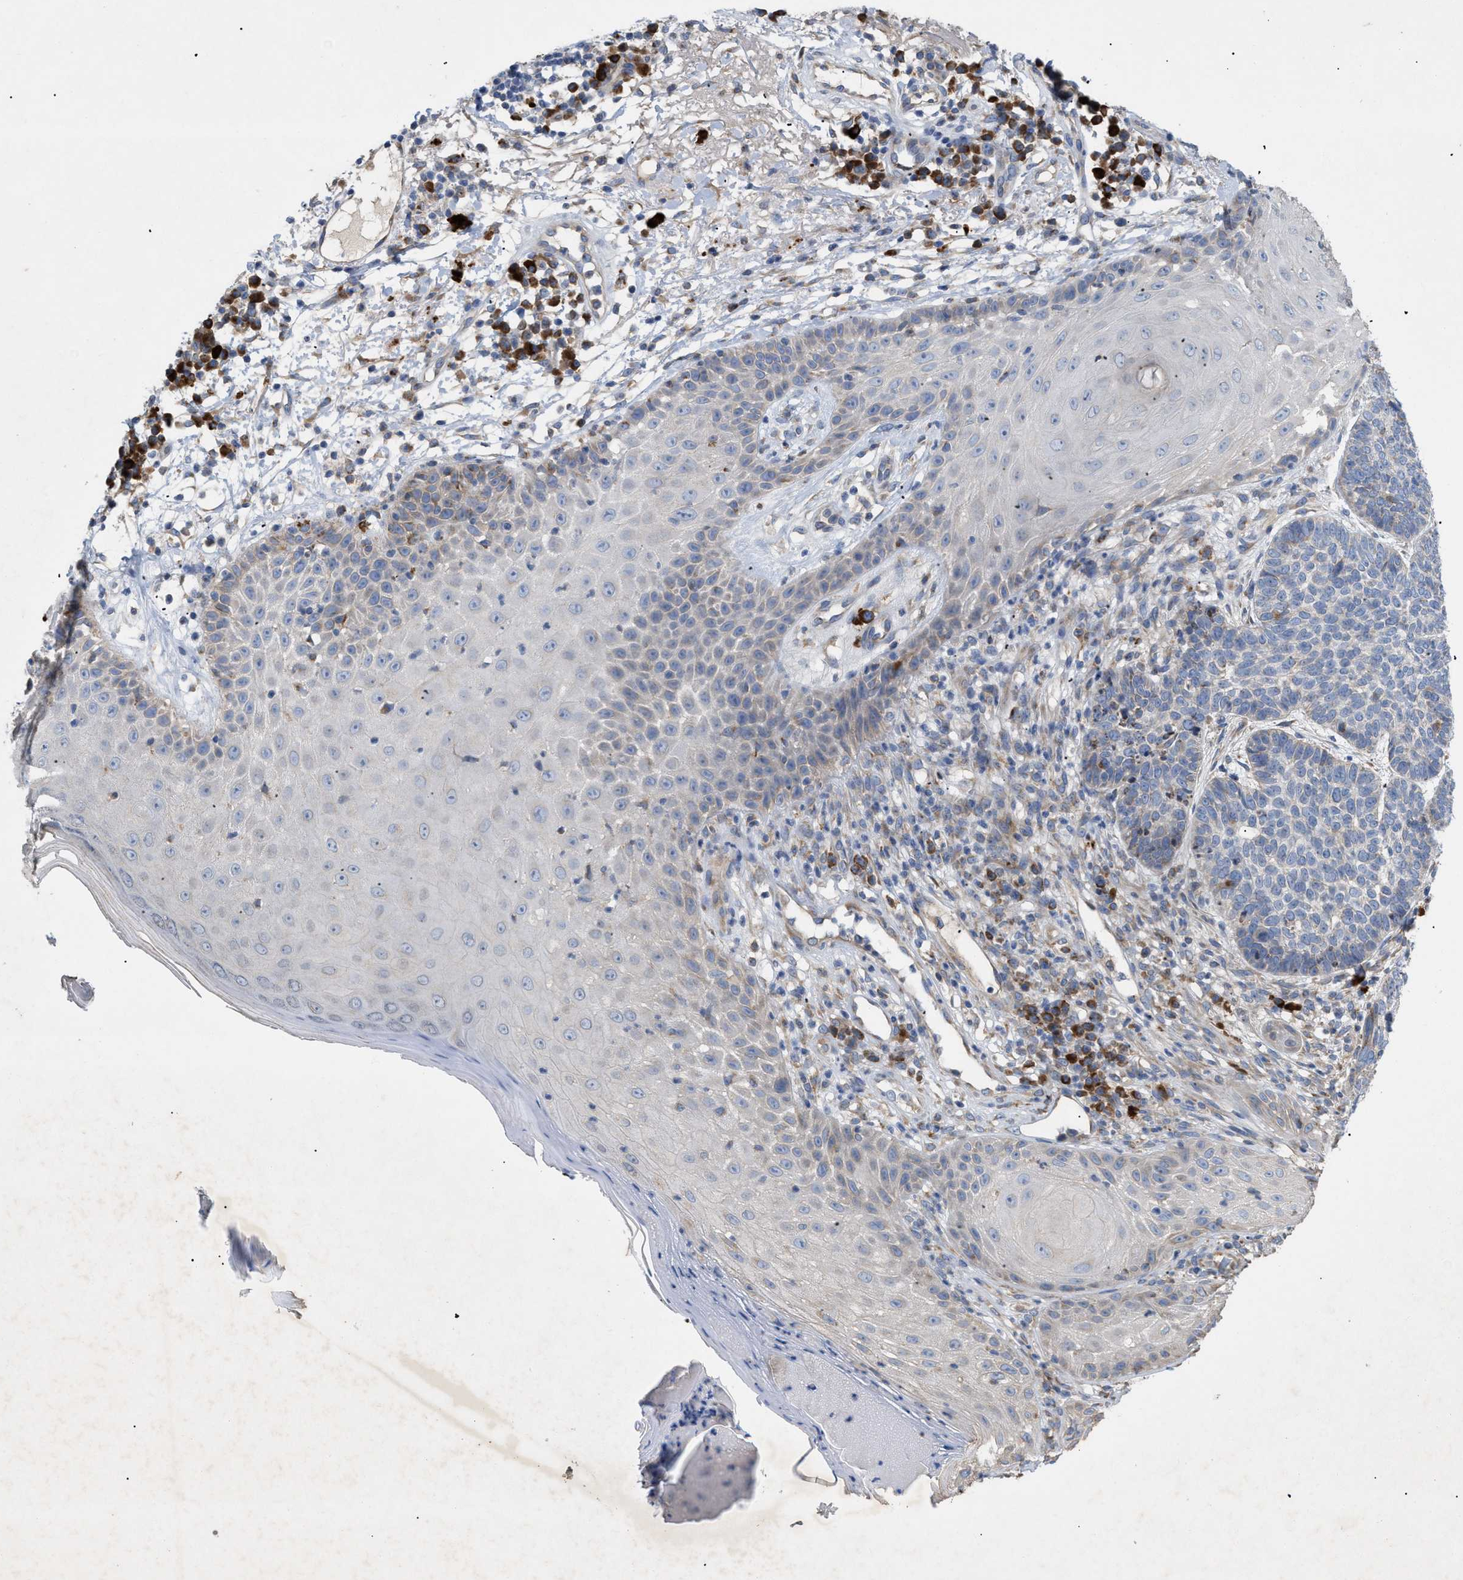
{"staining": {"intensity": "weak", "quantity": "<25%", "location": "cytoplasmic/membranous"}, "tissue": "skin cancer", "cell_type": "Tumor cells", "image_type": "cancer", "snomed": [{"axis": "morphology", "description": "Normal tissue, NOS"}, {"axis": "morphology", "description": "Basal cell carcinoma"}, {"axis": "topography", "description": "Skin"}], "caption": "Tumor cells show no significant staining in skin basal cell carcinoma. (DAB immunohistochemistry (IHC) with hematoxylin counter stain).", "gene": "SLC50A1", "patient": {"sex": "male", "age": 79}}